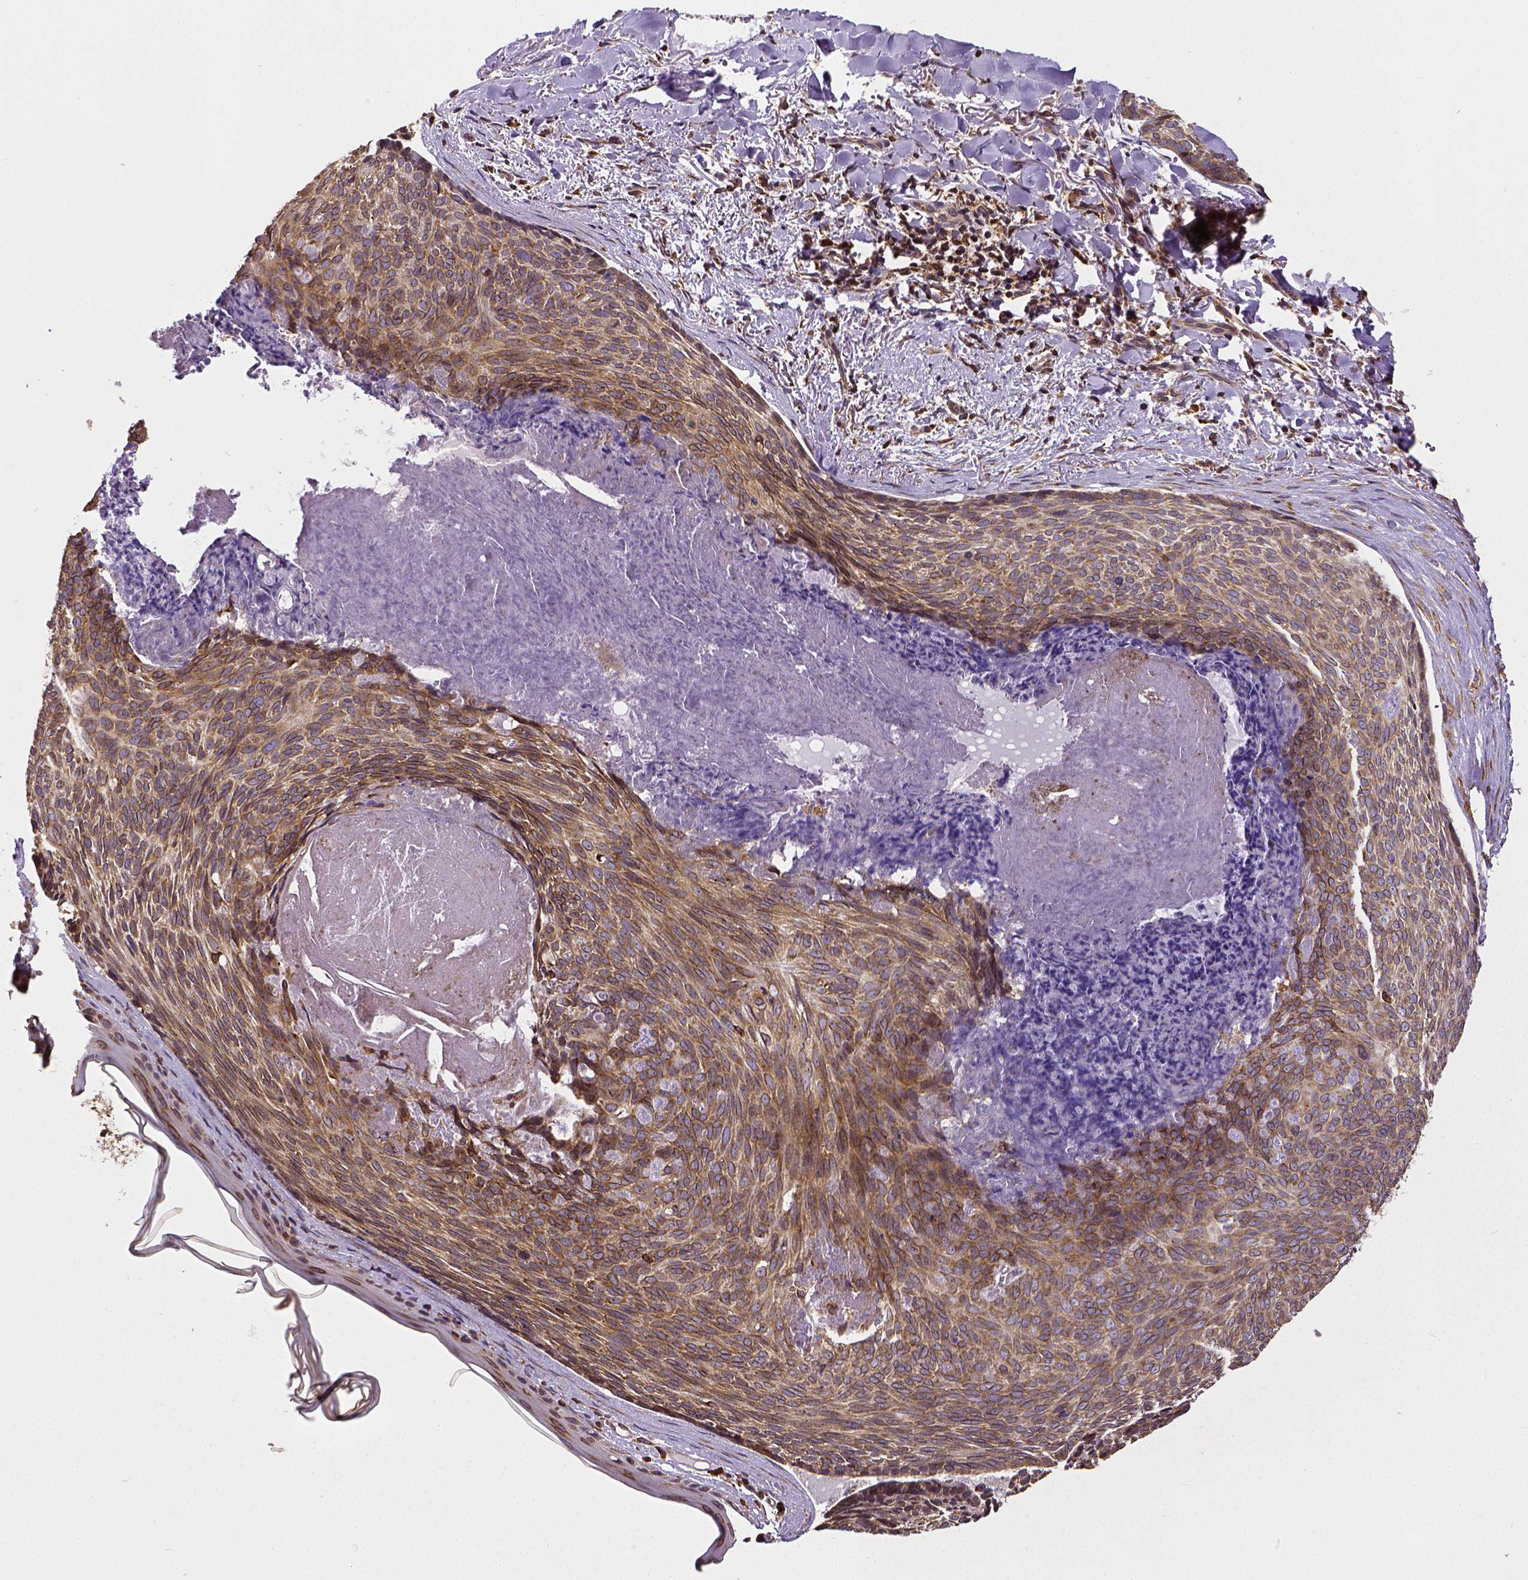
{"staining": {"intensity": "moderate", "quantity": ">75%", "location": "cytoplasmic/membranous"}, "tissue": "skin cancer", "cell_type": "Tumor cells", "image_type": "cancer", "snomed": [{"axis": "morphology", "description": "Basal cell carcinoma"}, {"axis": "topography", "description": "Skin"}], "caption": "The micrograph exhibits a brown stain indicating the presence of a protein in the cytoplasmic/membranous of tumor cells in basal cell carcinoma (skin).", "gene": "MTDH", "patient": {"sex": "female", "age": 82}}